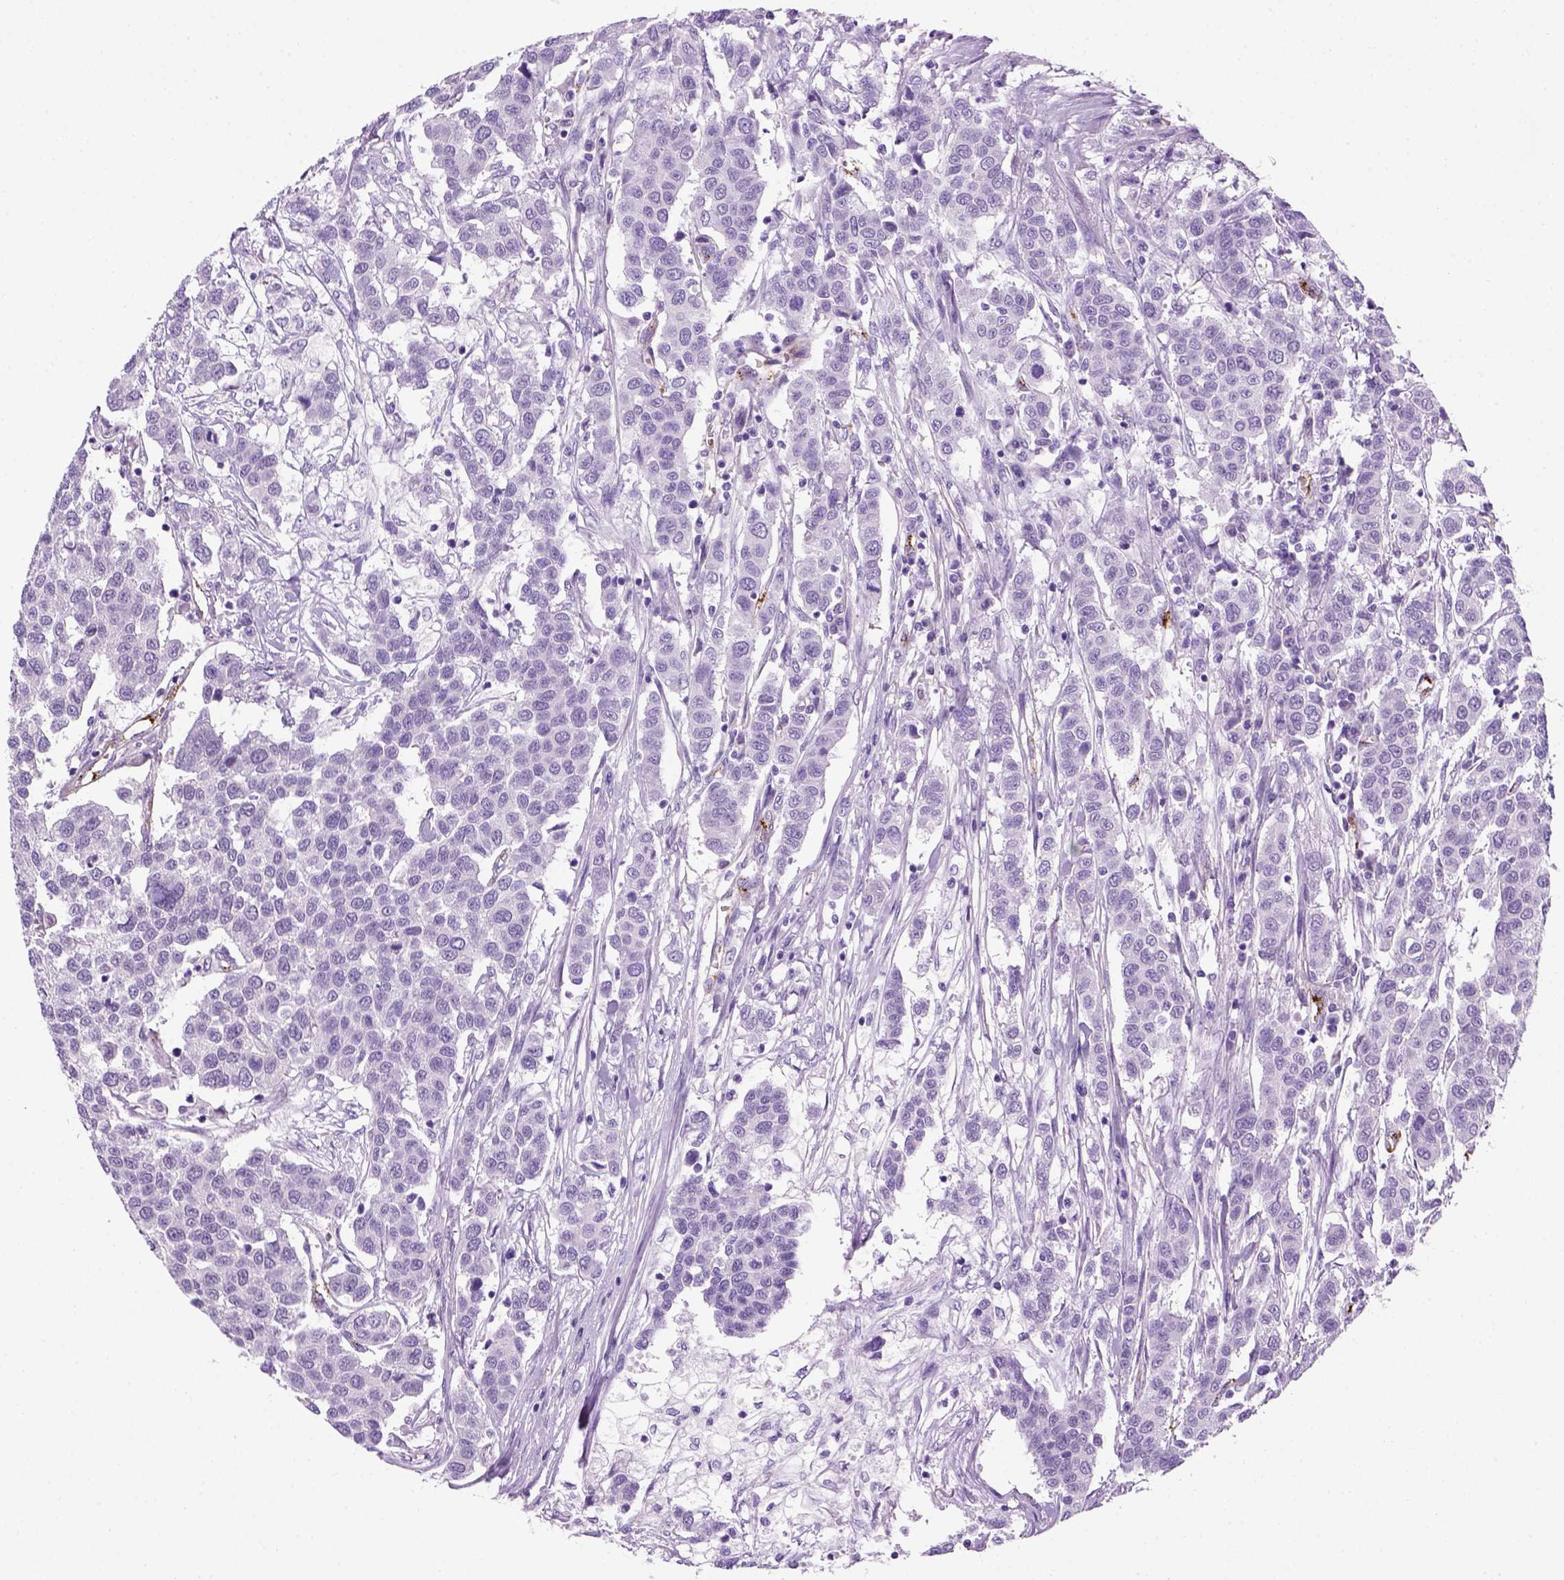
{"staining": {"intensity": "negative", "quantity": "none", "location": "none"}, "tissue": "urothelial cancer", "cell_type": "Tumor cells", "image_type": "cancer", "snomed": [{"axis": "morphology", "description": "Urothelial carcinoma, High grade"}, {"axis": "topography", "description": "Urinary bladder"}], "caption": "This histopathology image is of high-grade urothelial carcinoma stained with IHC to label a protein in brown with the nuclei are counter-stained blue. There is no staining in tumor cells.", "gene": "VWF", "patient": {"sex": "female", "age": 58}}